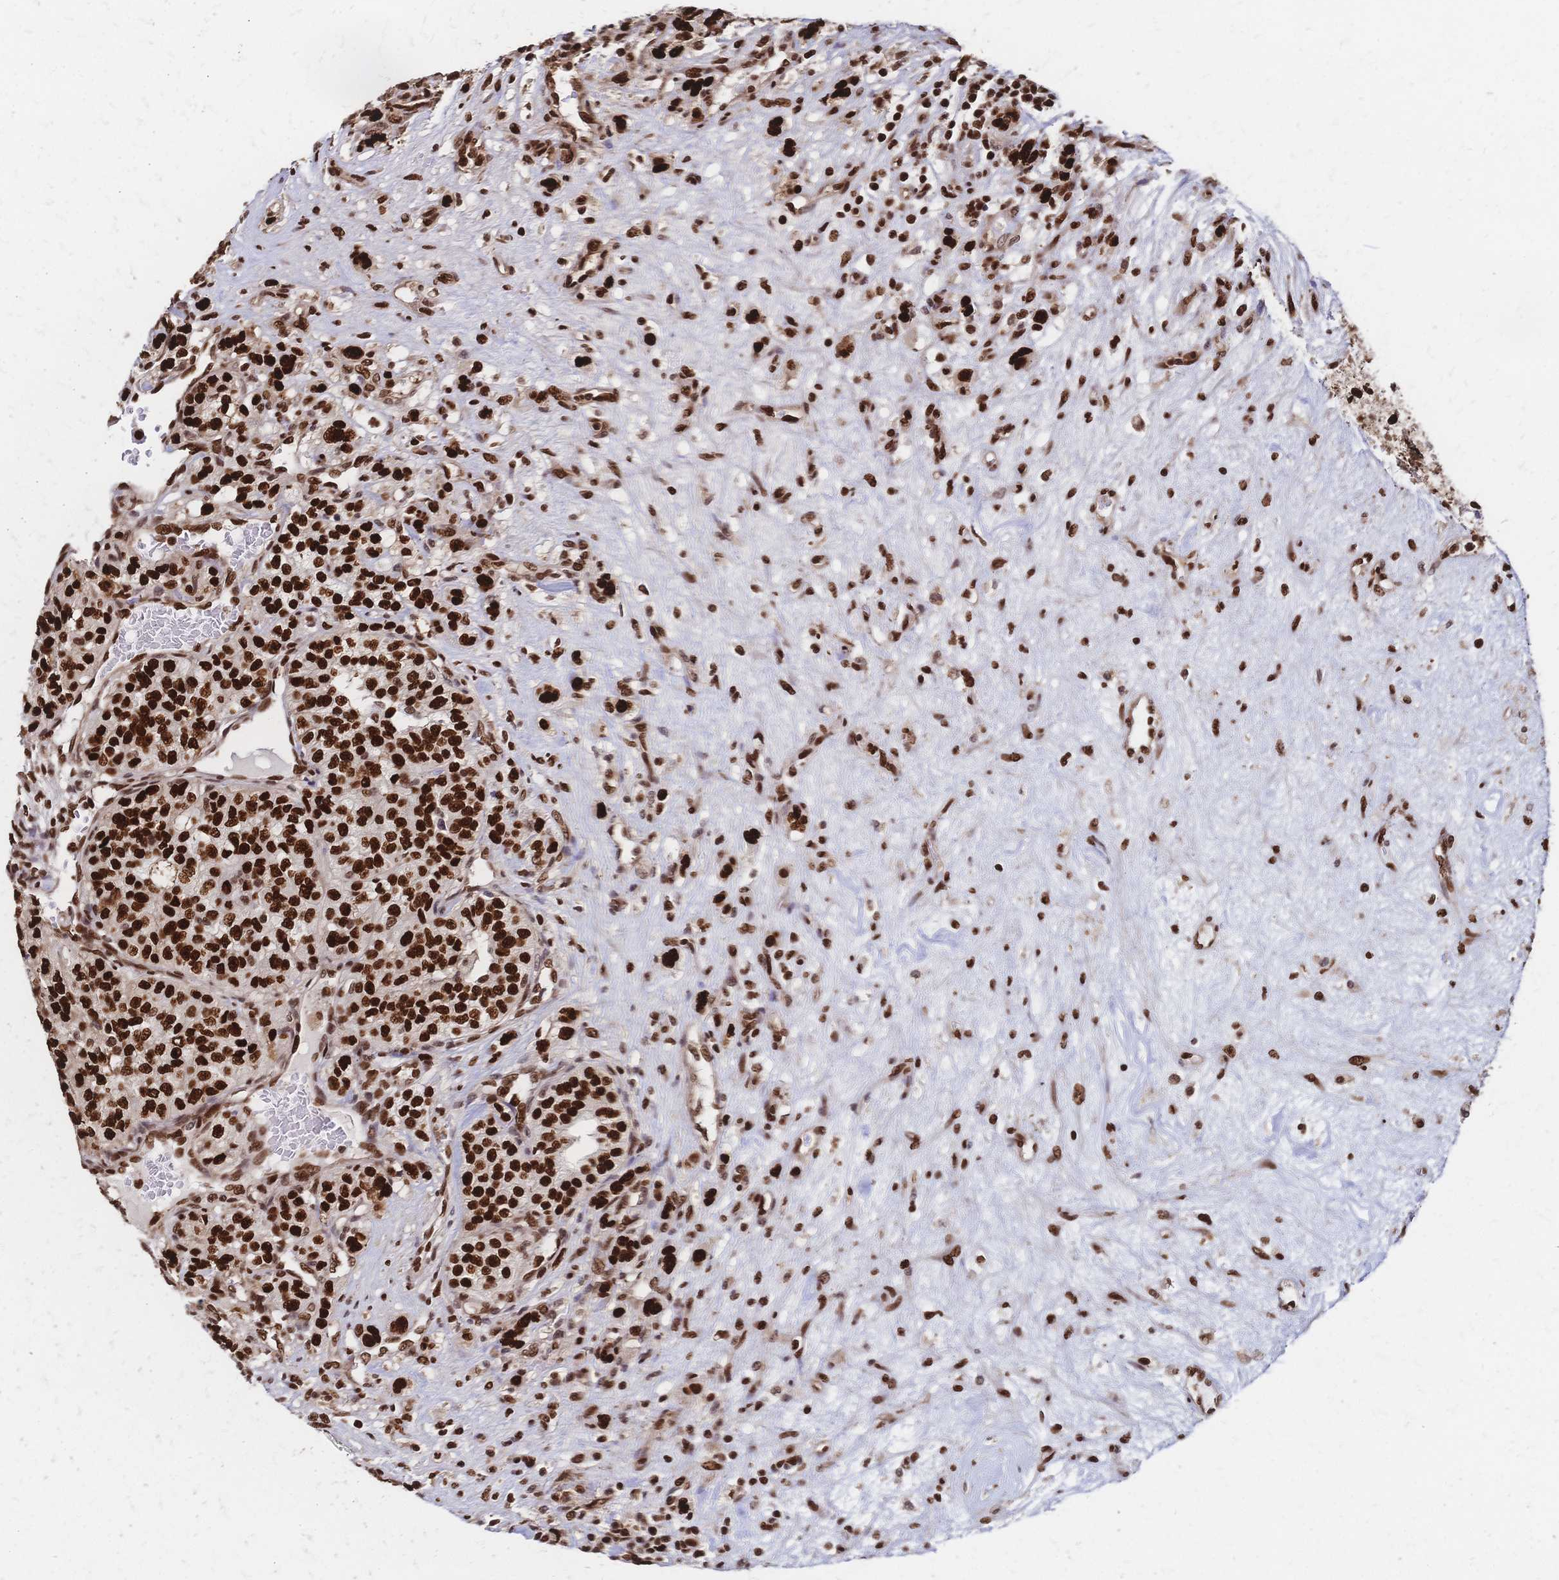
{"staining": {"intensity": "strong", "quantity": ">75%", "location": "nuclear"}, "tissue": "renal cancer", "cell_type": "Tumor cells", "image_type": "cancer", "snomed": [{"axis": "morphology", "description": "Adenocarcinoma, NOS"}, {"axis": "topography", "description": "Kidney"}], "caption": "Tumor cells show high levels of strong nuclear expression in about >75% of cells in human adenocarcinoma (renal). (IHC, brightfield microscopy, high magnification).", "gene": "HDGF", "patient": {"sex": "female", "age": 63}}